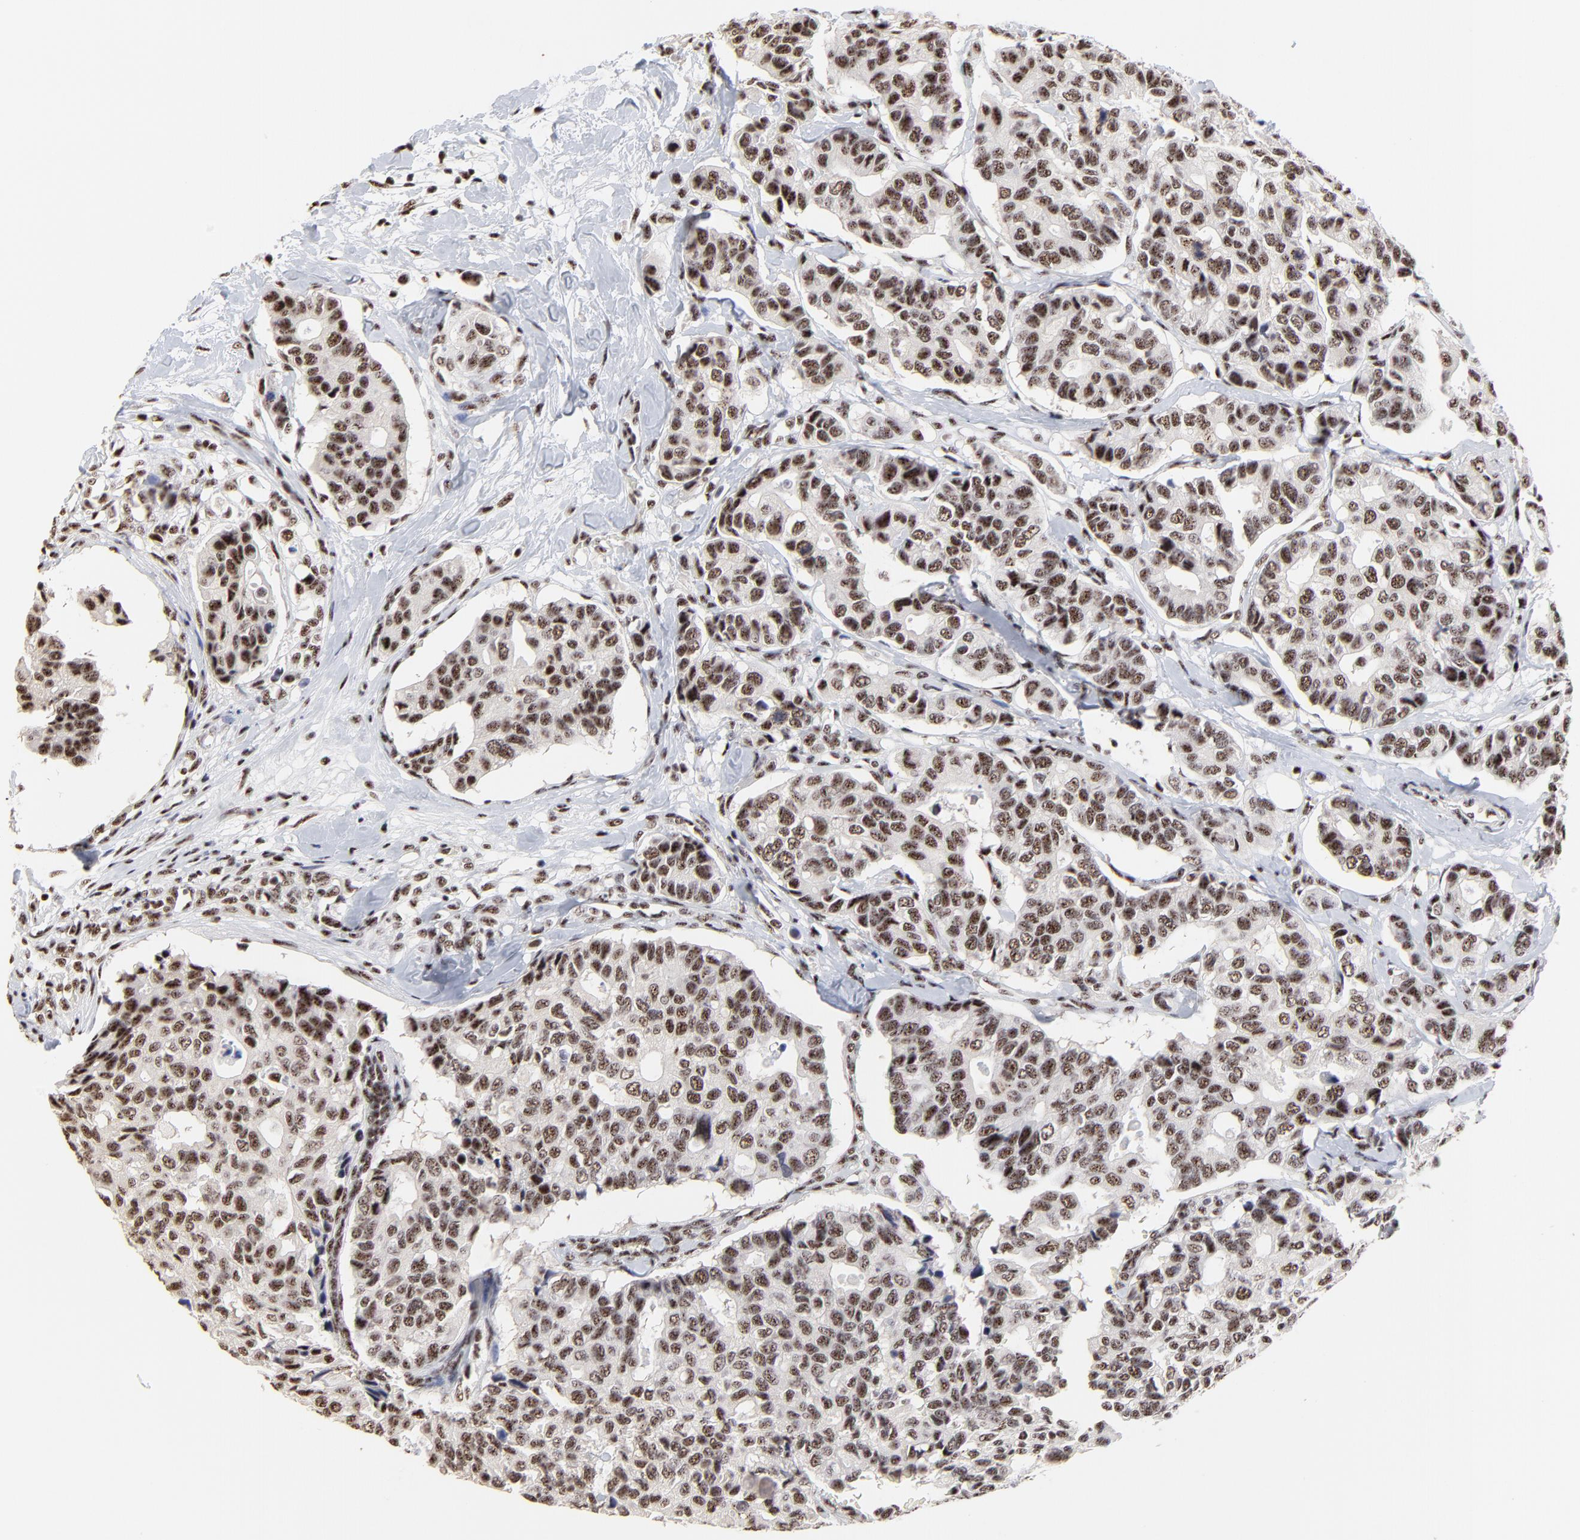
{"staining": {"intensity": "moderate", "quantity": ">75%", "location": "nuclear"}, "tissue": "breast cancer", "cell_type": "Tumor cells", "image_type": "cancer", "snomed": [{"axis": "morphology", "description": "Duct carcinoma"}, {"axis": "topography", "description": "Breast"}], "caption": "Protein staining displays moderate nuclear expression in about >75% of tumor cells in breast cancer.", "gene": "MBD4", "patient": {"sex": "female", "age": 69}}